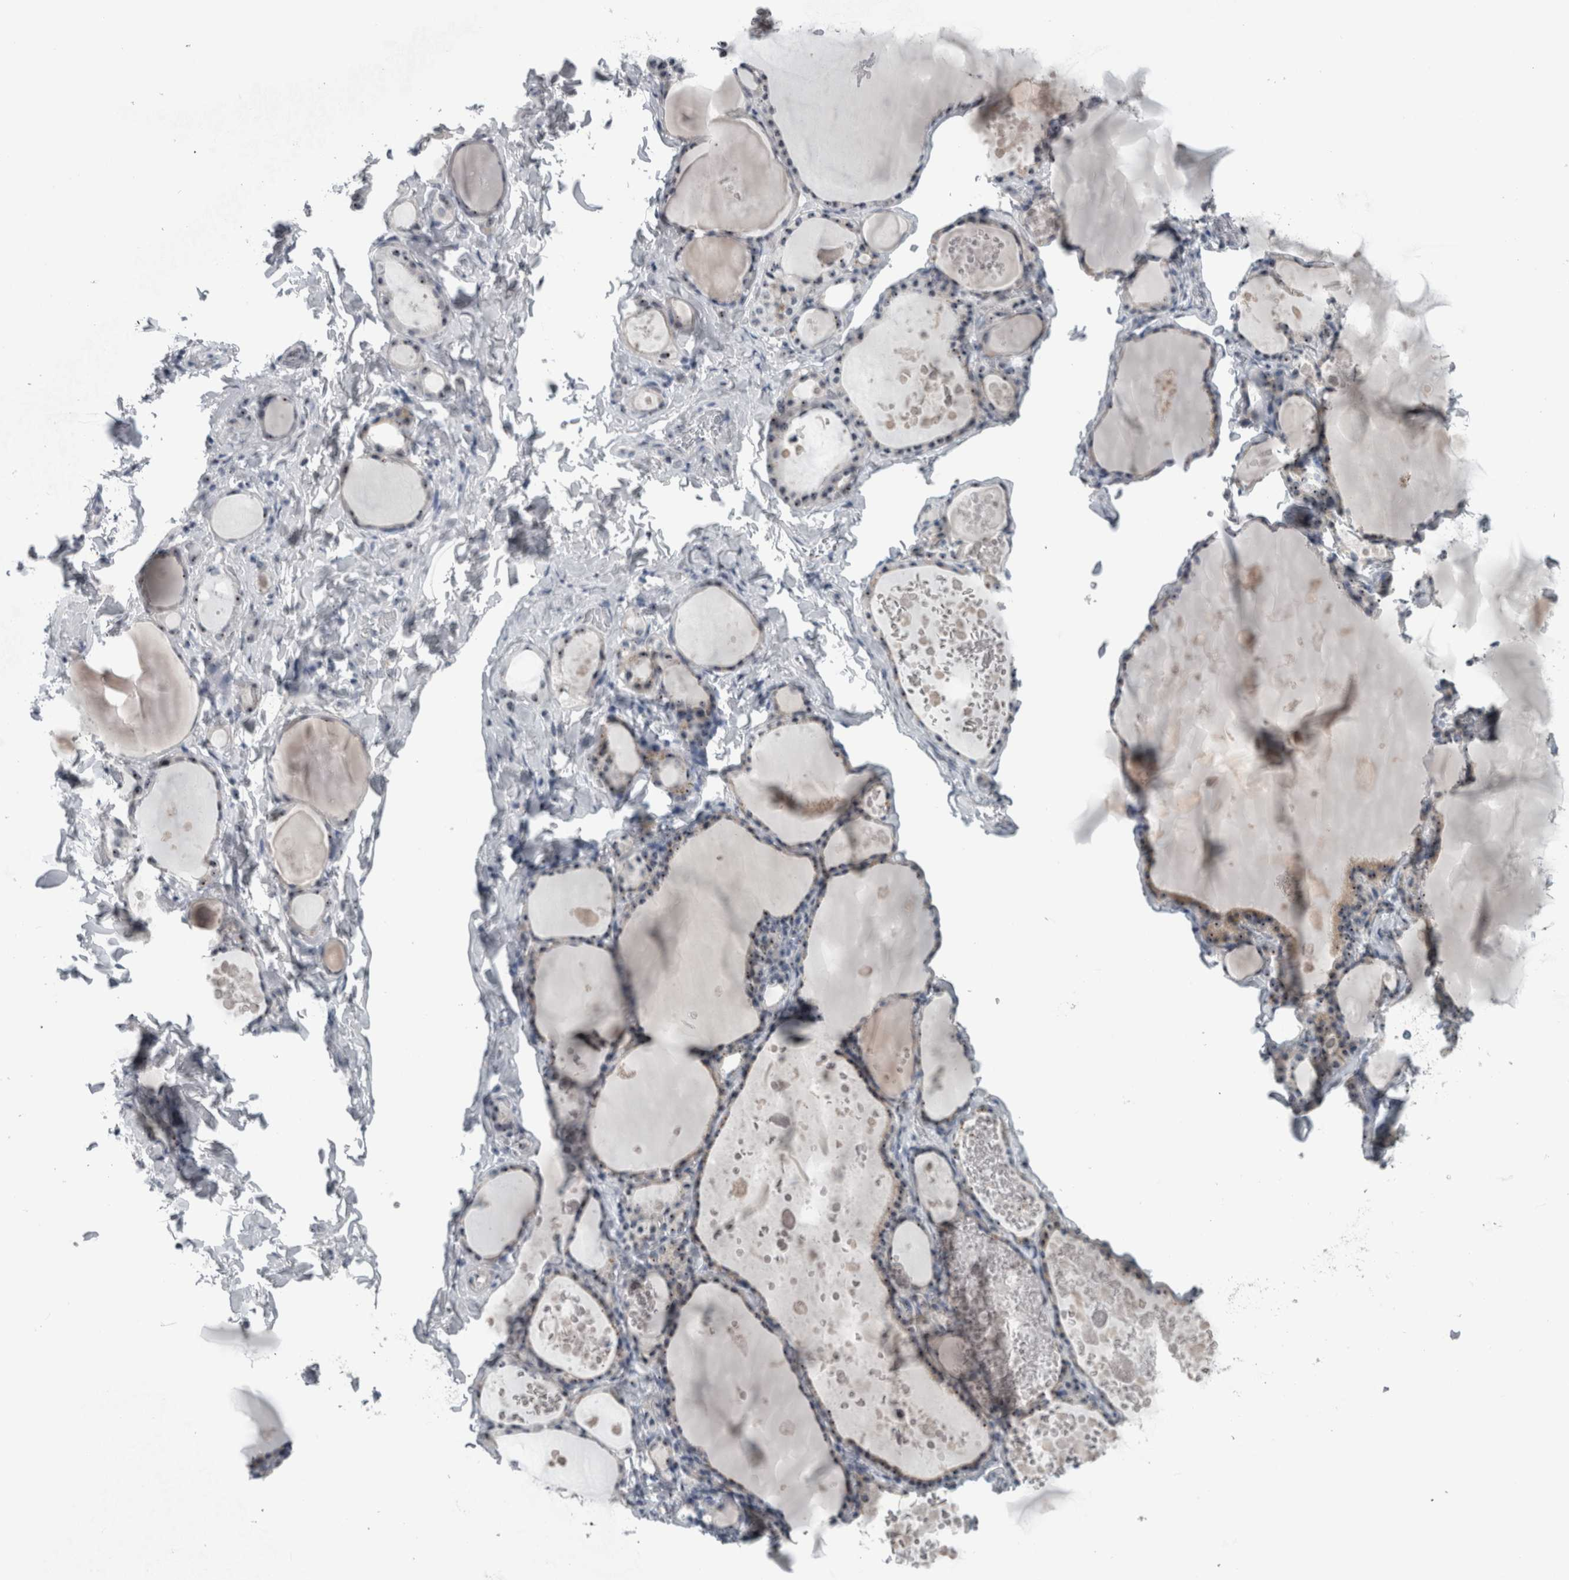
{"staining": {"intensity": "weak", "quantity": ">75%", "location": "nuclear"}, "tissue": "thyroid gland", "cell_type": "Glandular cells", "image_type": "normal", "snomed": [{"axis": "morphology", "description": "Normal tissue, NOS"}, {"axis": "topography", "description": "Thyroid gland"}], "caption": "A low amount of weak nuclear staining is present in approximately >75% of glandular cells in normal thyroid gland. (DAB (3,3'-diaminobenzidine) IHC with brightfield microscopy, high magnification).", "gene": "UTP6", "patient": {"sex": "male", "age": 56}}